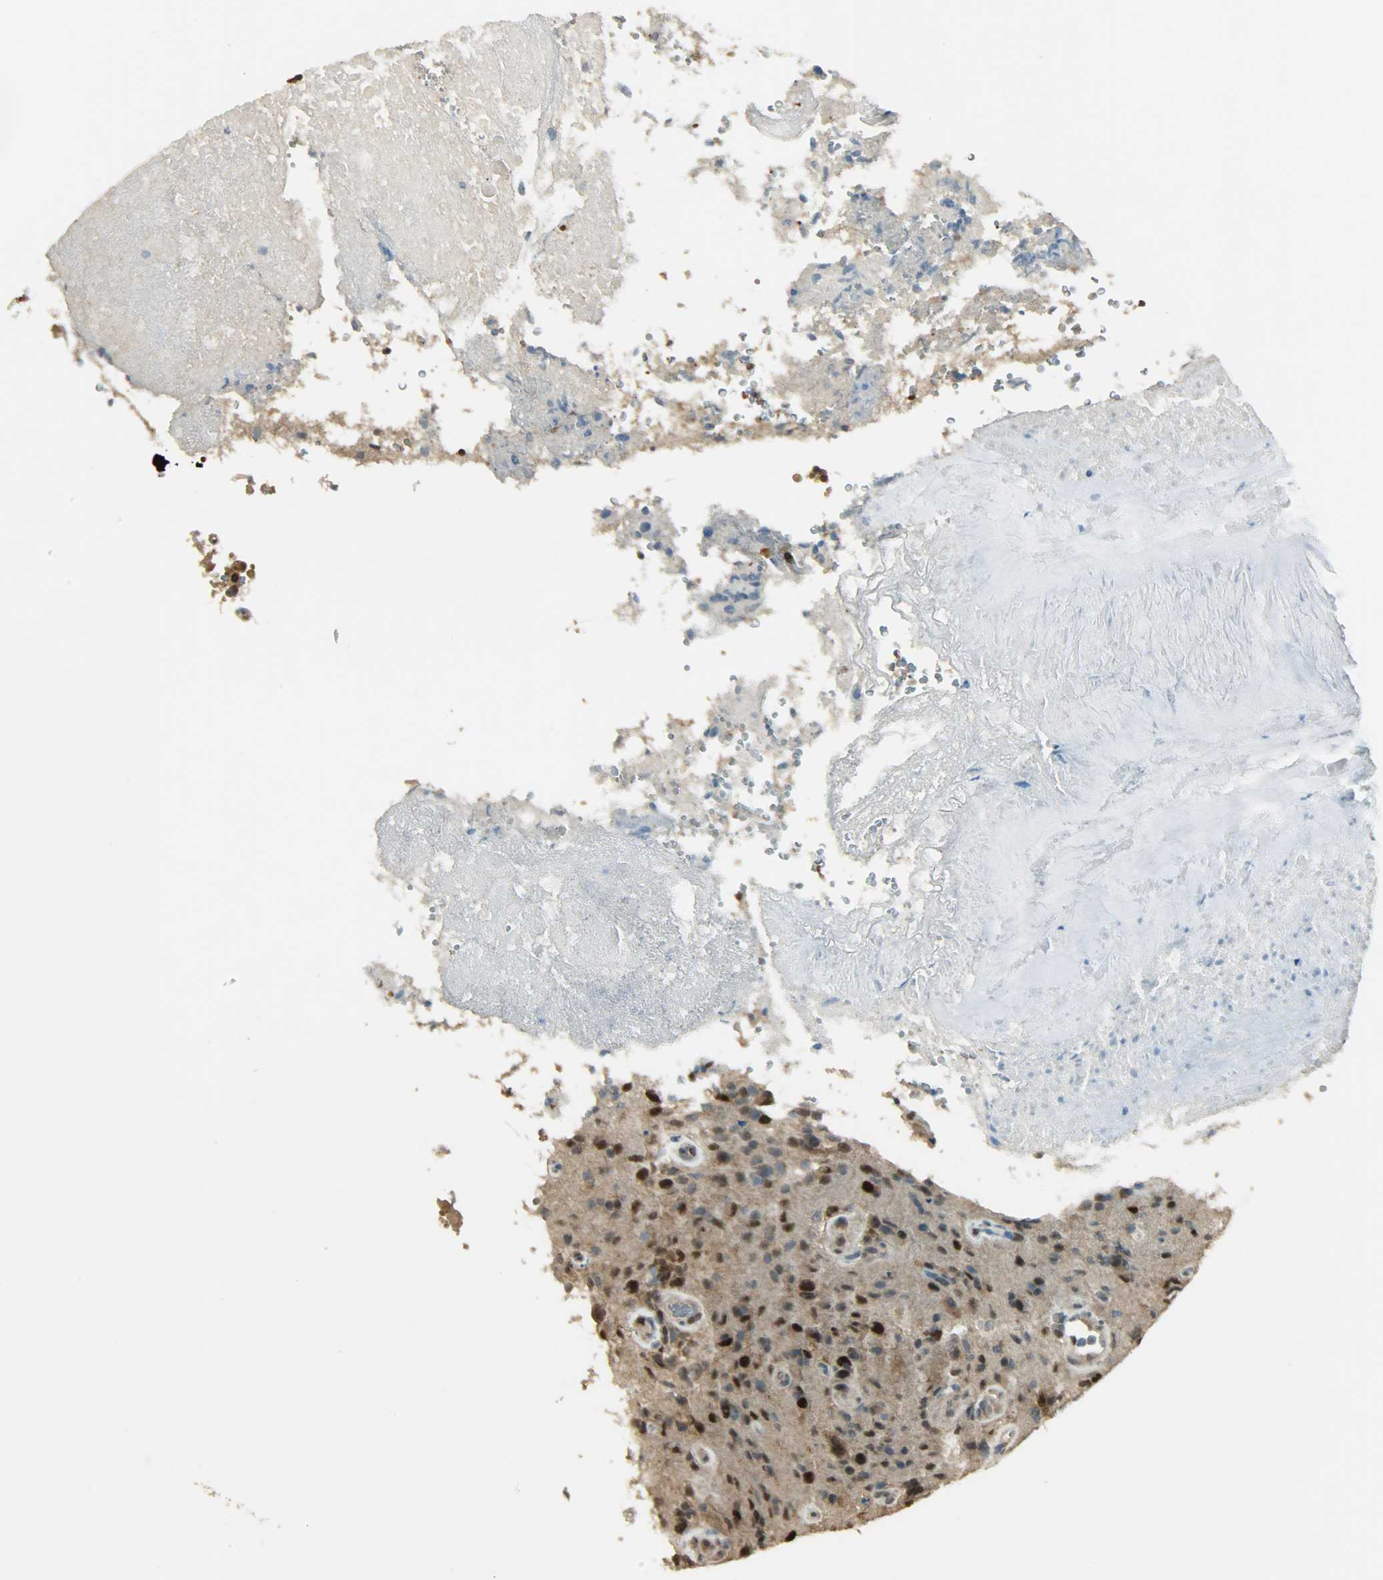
{"staining": {"intensity": "strong", "quantity": ">75%", "location": "nuclear"}, "tissue": "glioma", "cell_type": "Tumor cells", "image_type": "cancer", "snomed": [{"axis": "morphology", "description": "Normal tissue, NOS"}, {"axis": "morphology", "description": "Glioma, malignant, High grade"}, {"axis": "topography", "description": "Cerebral cortex"}], "caption": "There is high levels of strong nuclear positivity in tumor cells of glioma, as demonstrated by immunohistochemical staining (brown color).", "gene": "PRMT5", "patient": {"sex": "male", "age": 75}}